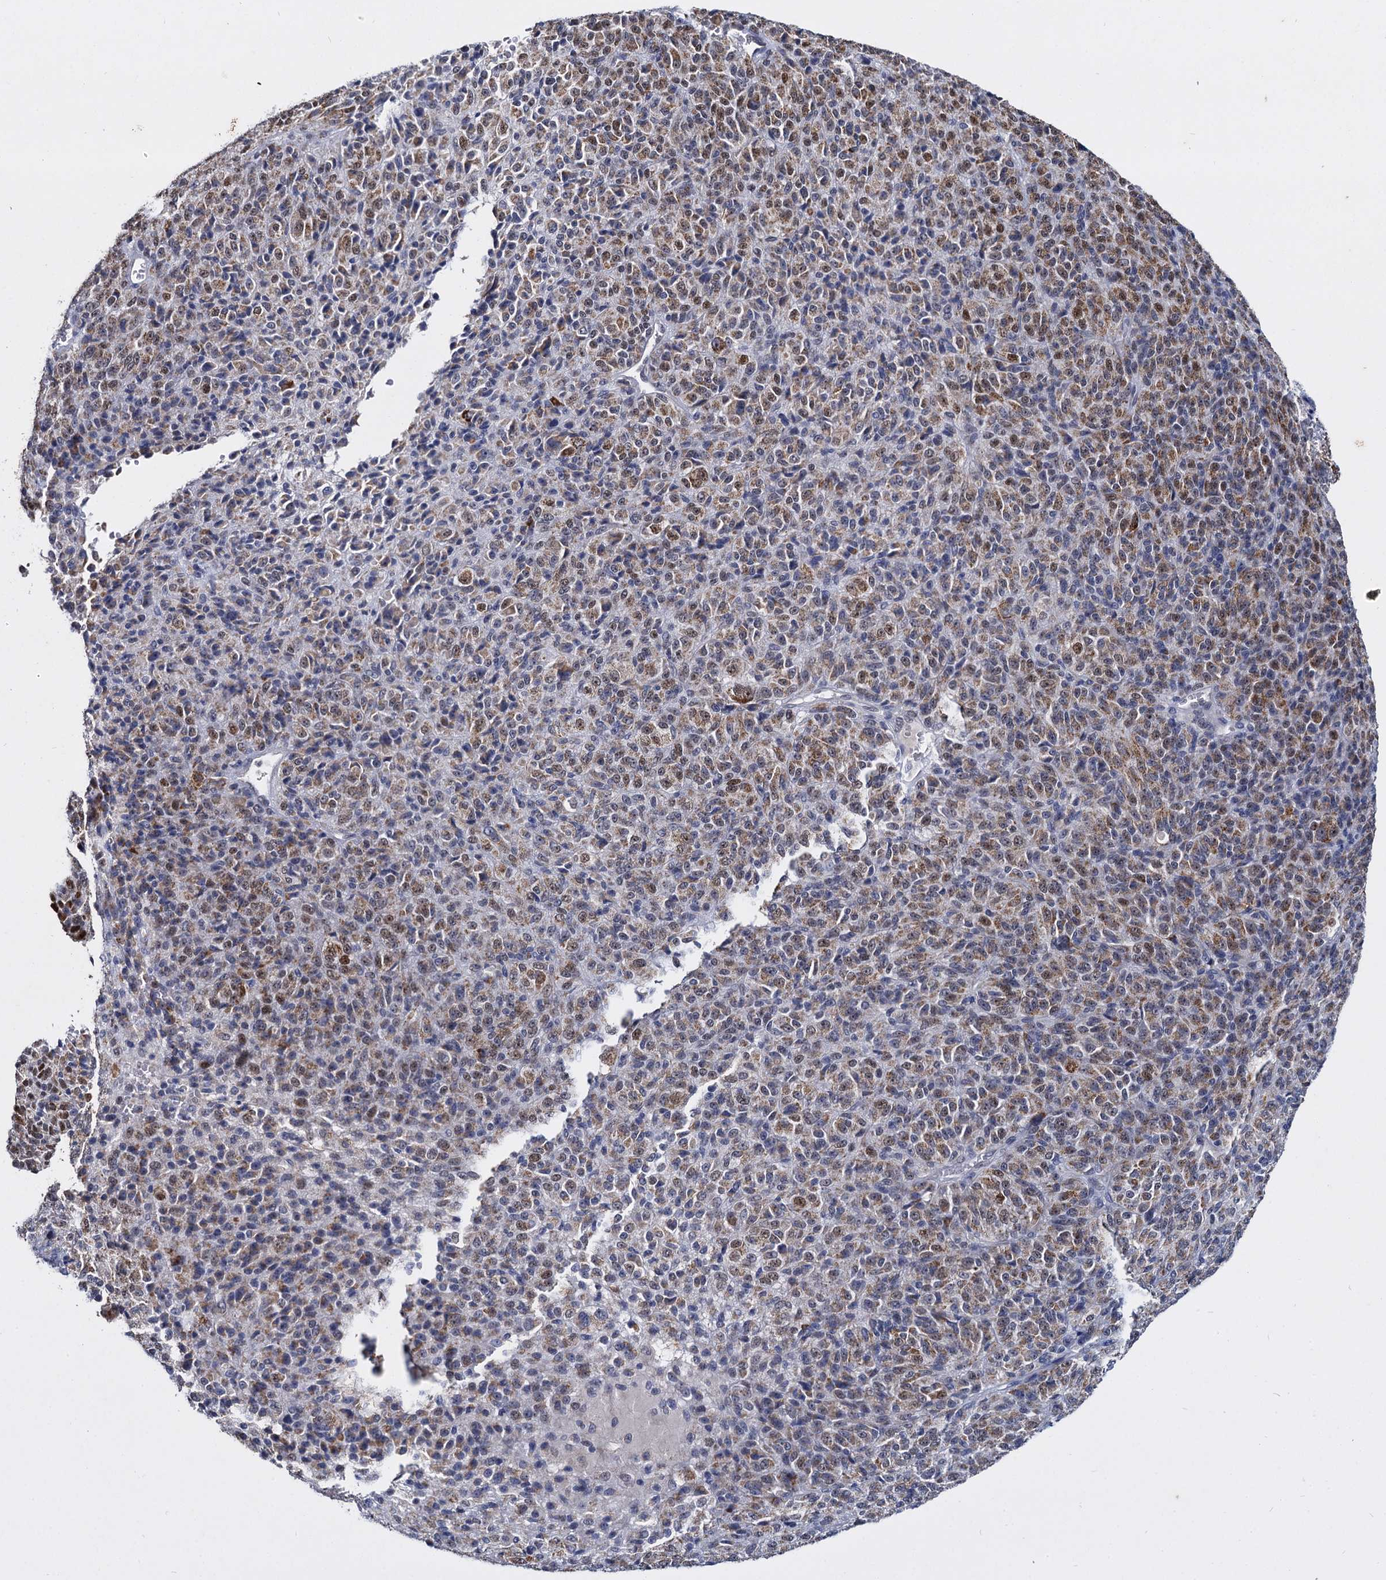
{"staining": {"intensity": "strong", "quantity": "25%-75%", "location": "nuclear"}, "tissue": "melanoma", "cell_type": "Tumor cells", "image_type": "cancer", "snomed": [{"axis": "morphology", "description": "Malignant melanoma, Metastatic site"}, {"axis": "topography", "description": "Brain"}], "caption": "This is a photomicrograph of immunohistochemistry staining of malignant melanoma (metastatic site), which shows strong positivity in the nuclear of tumor cells.", "gene": "RPUSD4", "patient": {"sex": "female", "age": 56}}